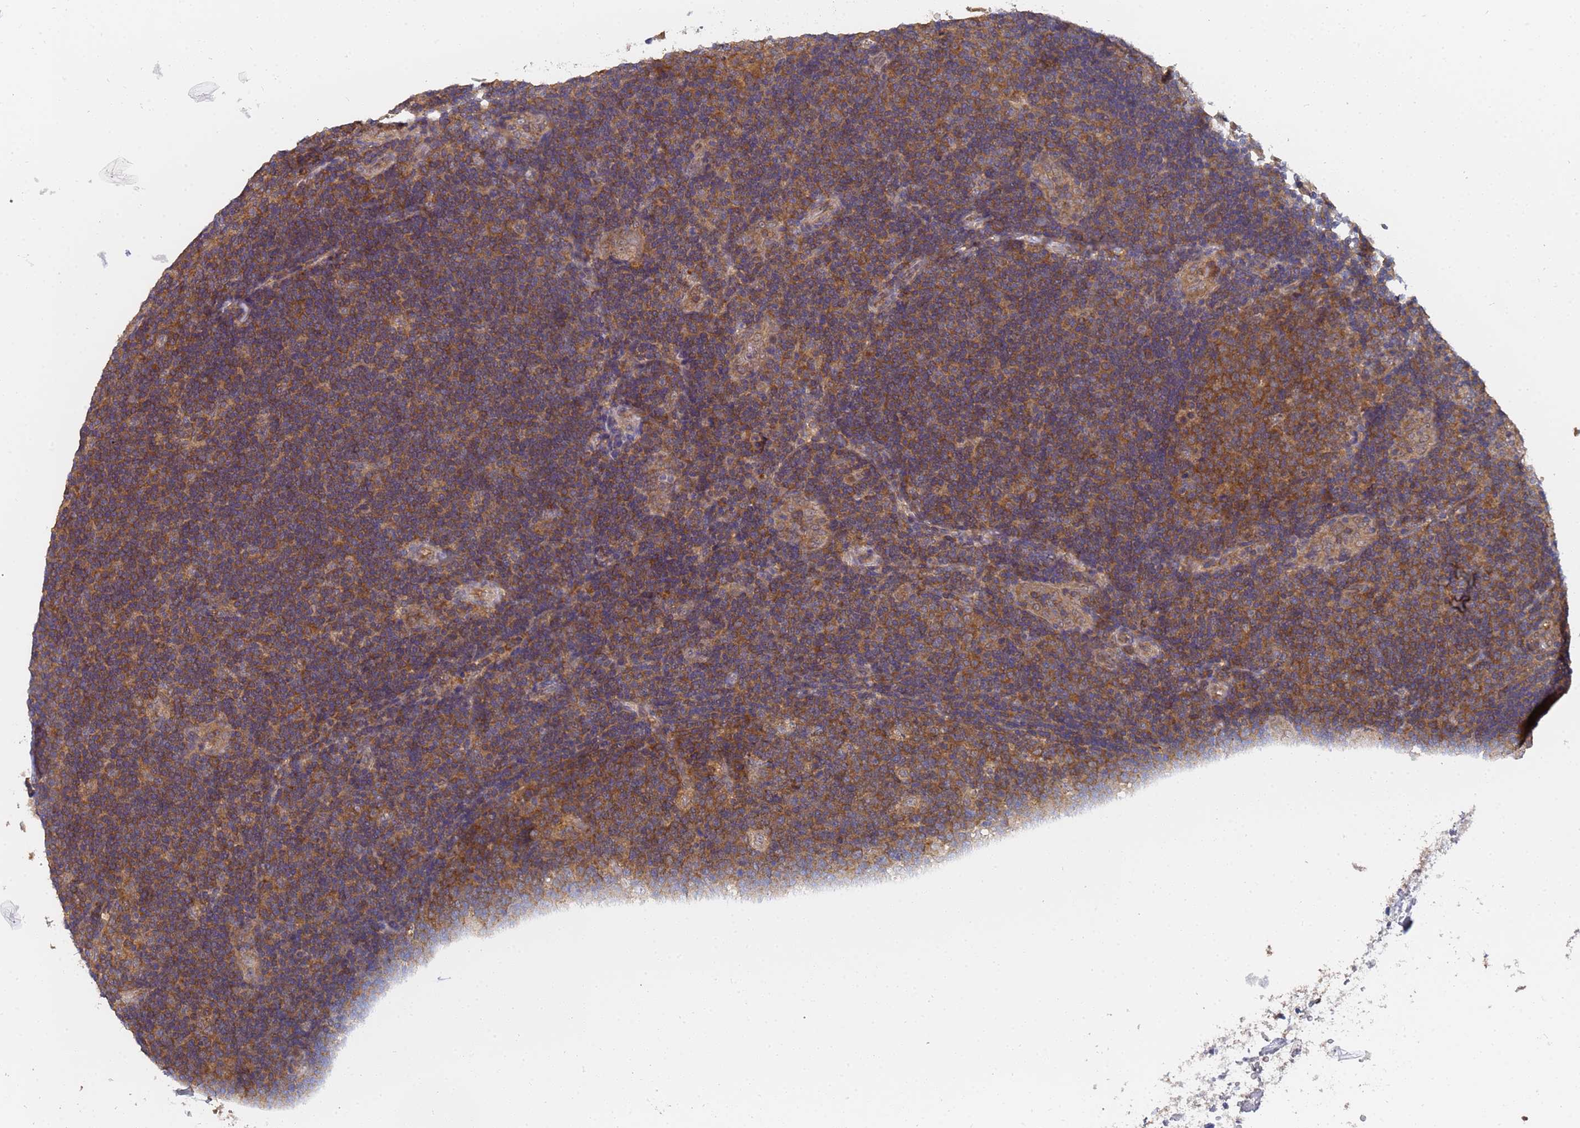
{"staining": {"intensity": "strong", "quantity": ">75%", "location": "cytoplasmic/membranous"}, "tissue": "tonsil", "cell_type": "Germinal center cells", "image_type": "normal", "snomed": [{"axis": "morphology", "description": "Normal tissue, NOS"}, {"axis": "topography", "description": "Tonsil"}], "caption": "This micrograph shows immunohistochemistry staining of normal tonsil, with high strong cytoplasmic/membranous expression in approximately >75% of germinal center cells.", "gene": "ALS2CL", "patient": {"sex": "male", "age": 17}}